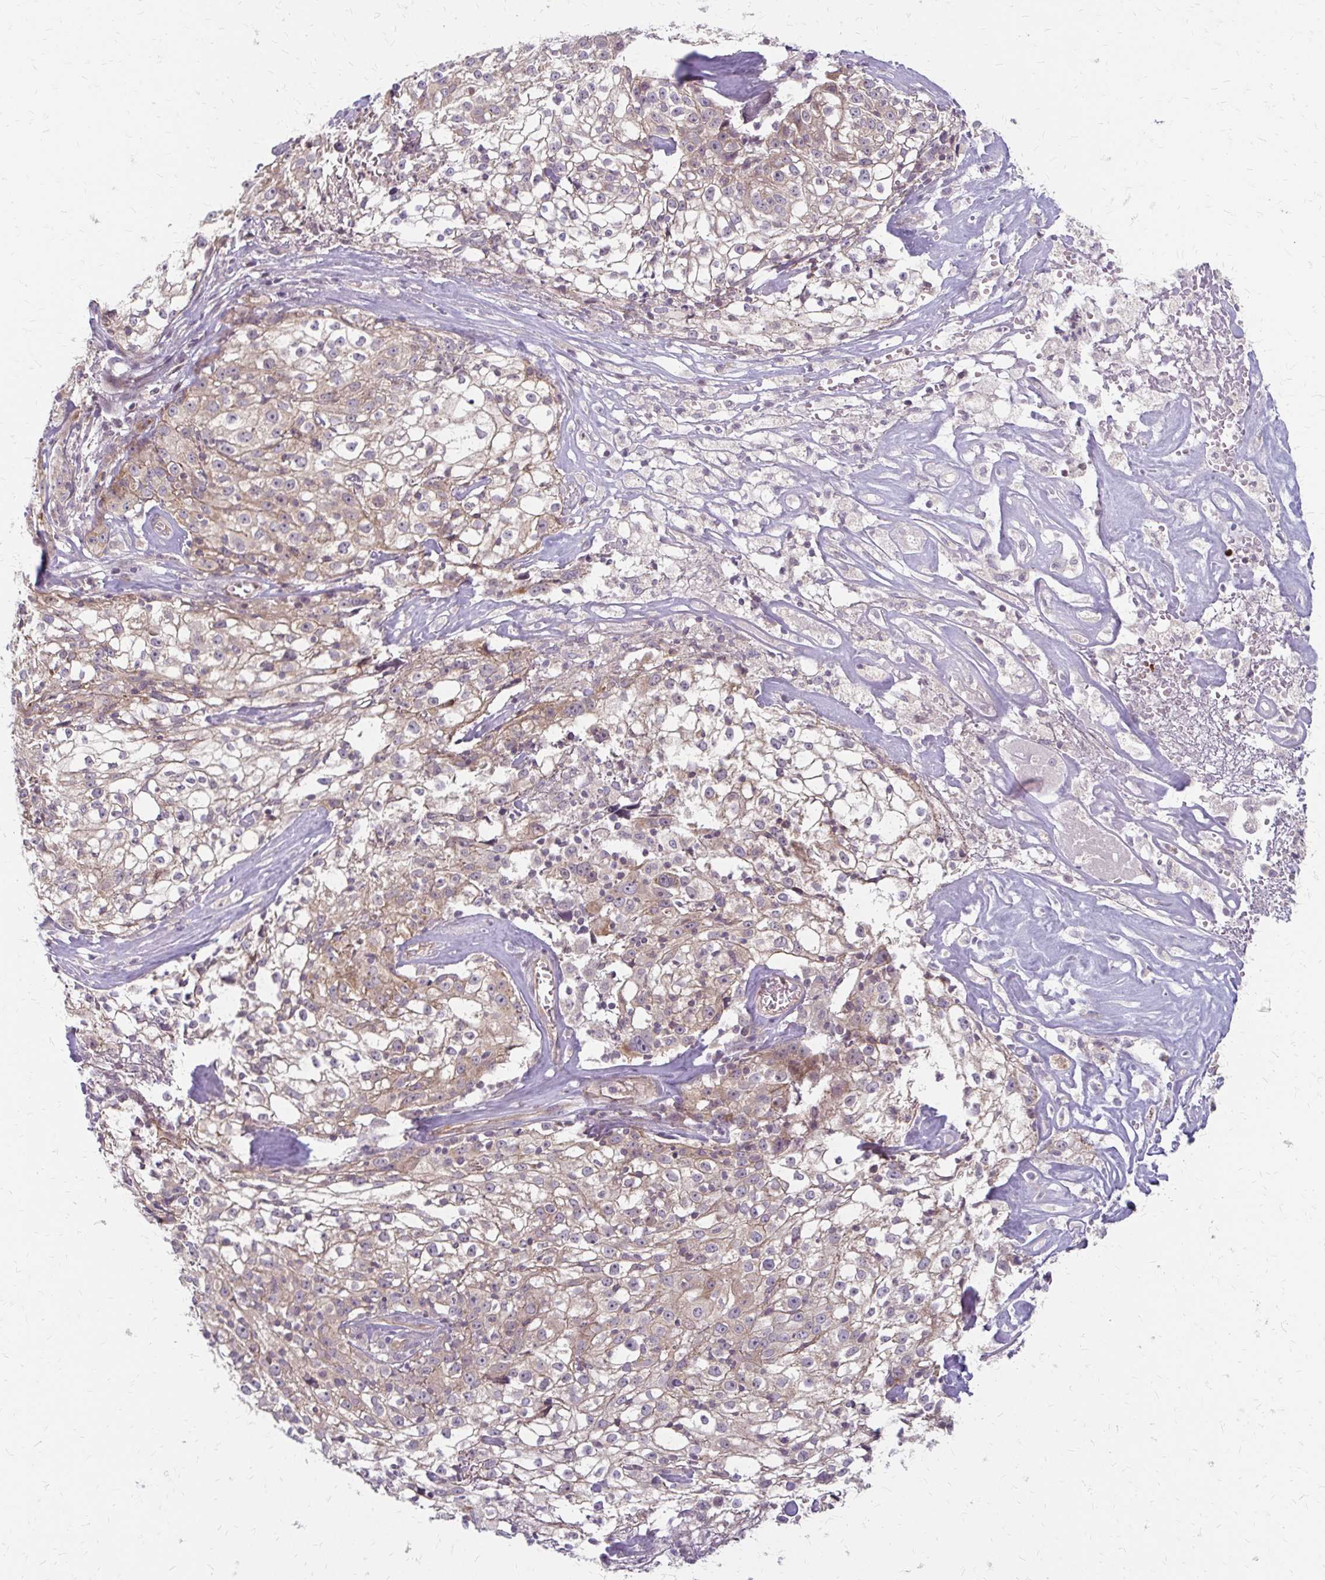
{"staining": {"intensity": "weak", "quantity": "<25%", "location": "cytoplasmic/membranous"}, "tissue": "cervical cancer", "cell_type": "Tumor cells", "image_type": "cancer", "snomed": [{"axis": "morphology", "description": "Squamous cell carcinoma, NOS"}, {"axis": "topography", "description": "Cervix"}], "caption": "Tumor cells show no significant protein staining in cervical cancer. (Stains: DAB (3,3'-diaminobenzidine) immunohistochemistry with hematoxylin counter stain, Microscopy: brightfield microscopy at high magnification).", "gene": "ZNF383", "patient": {"sex": "female", "age": 85}}